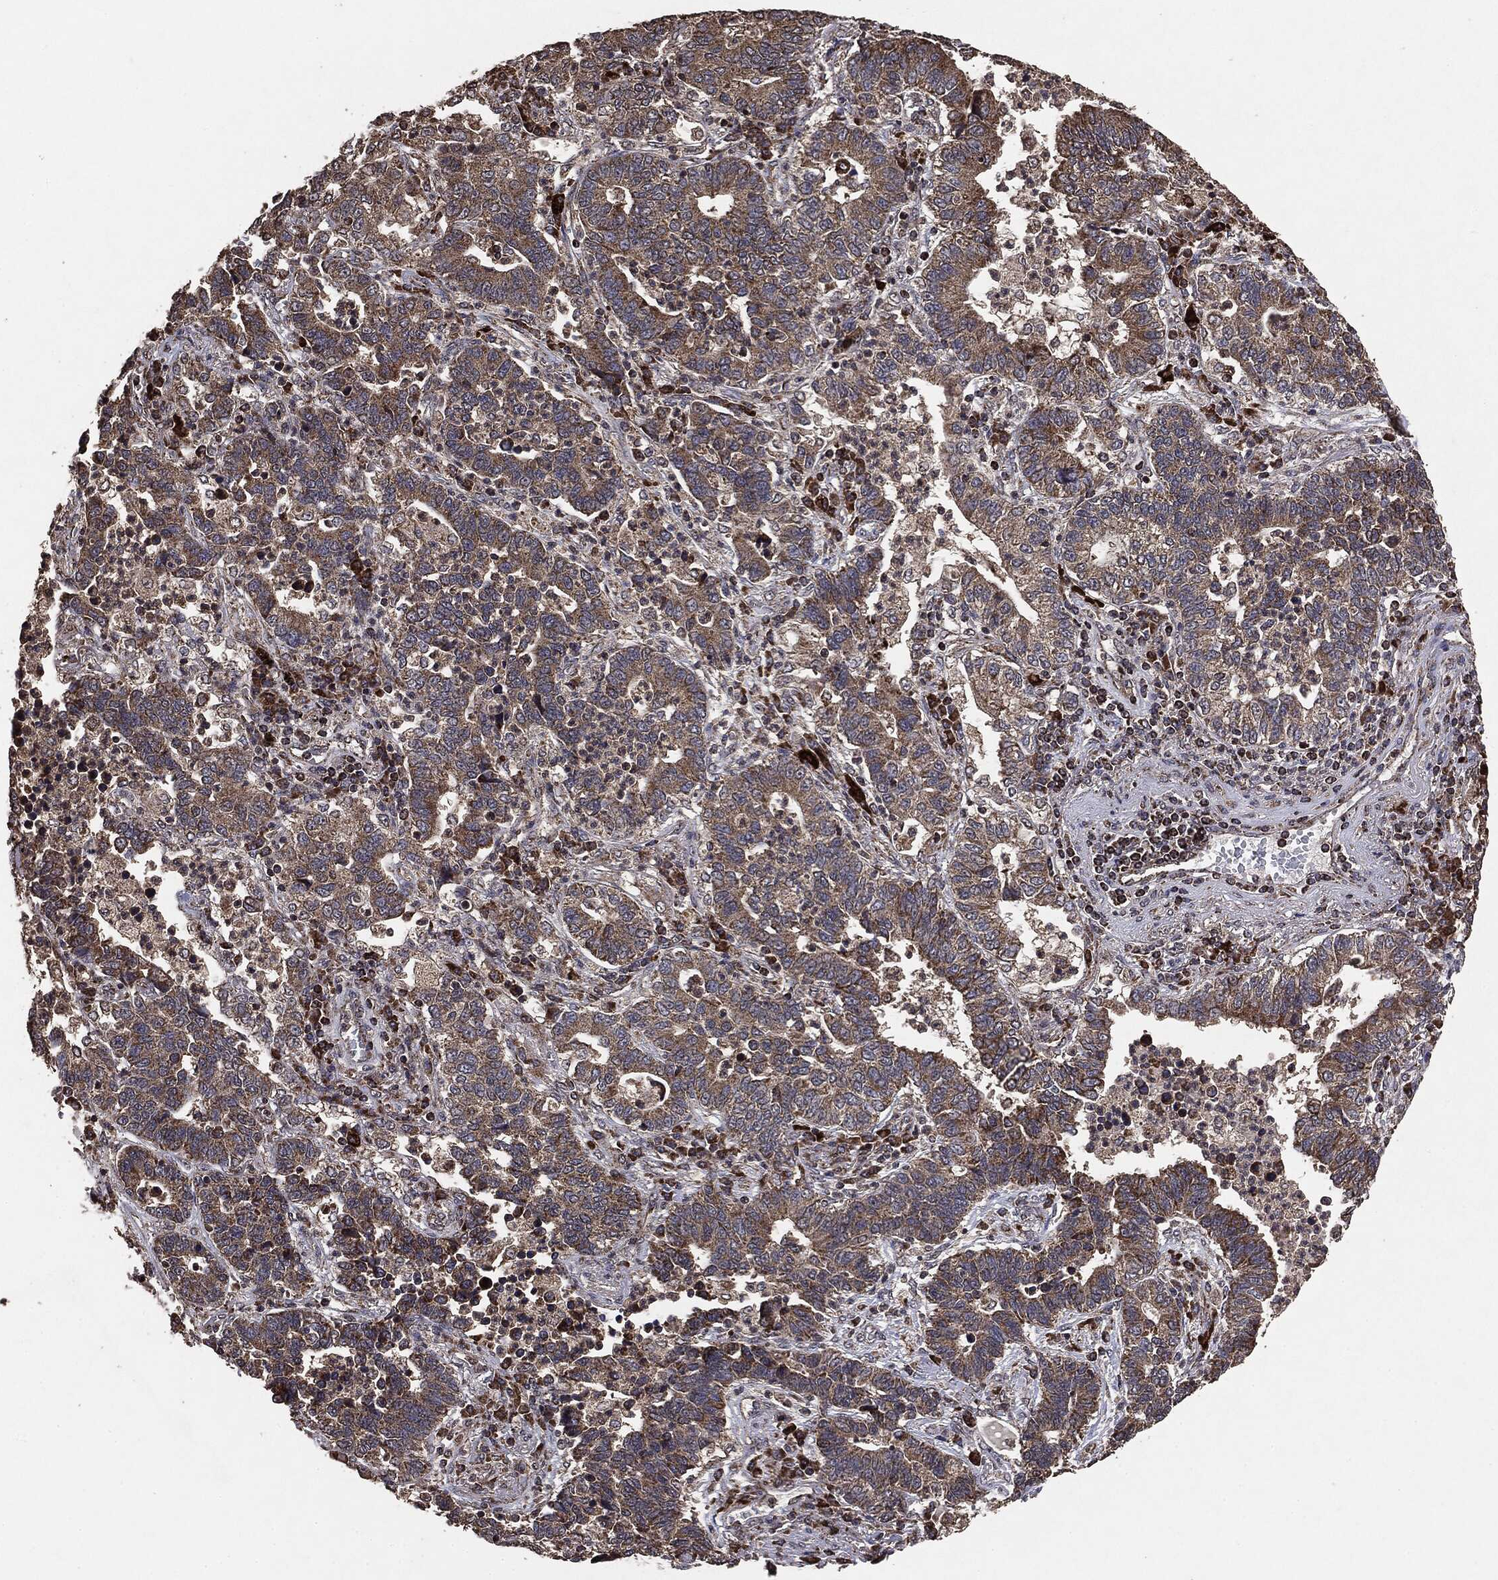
{"staining": {"intensity": "weak", "quantity": ">75%", "location": "cytoplasmic/membranous"}, "tissue": "lung cancer", "cell_type": "Tumor cells", "image_type": "cancer", "snomed": [{"axis": "morphology", "description": "Adenocarcinoma, NOS"}, {"axis": "topography", "description": "Lung"}], "caption": "High-power microscopy captured an immunohistochemistry photomicrograph of lung cancer, revealing weak cytoplasmic/membranous expression in approximately >75% of tumor cells.", "gene": "MTOR", "patient": {"sex": "female", "age": 57}}